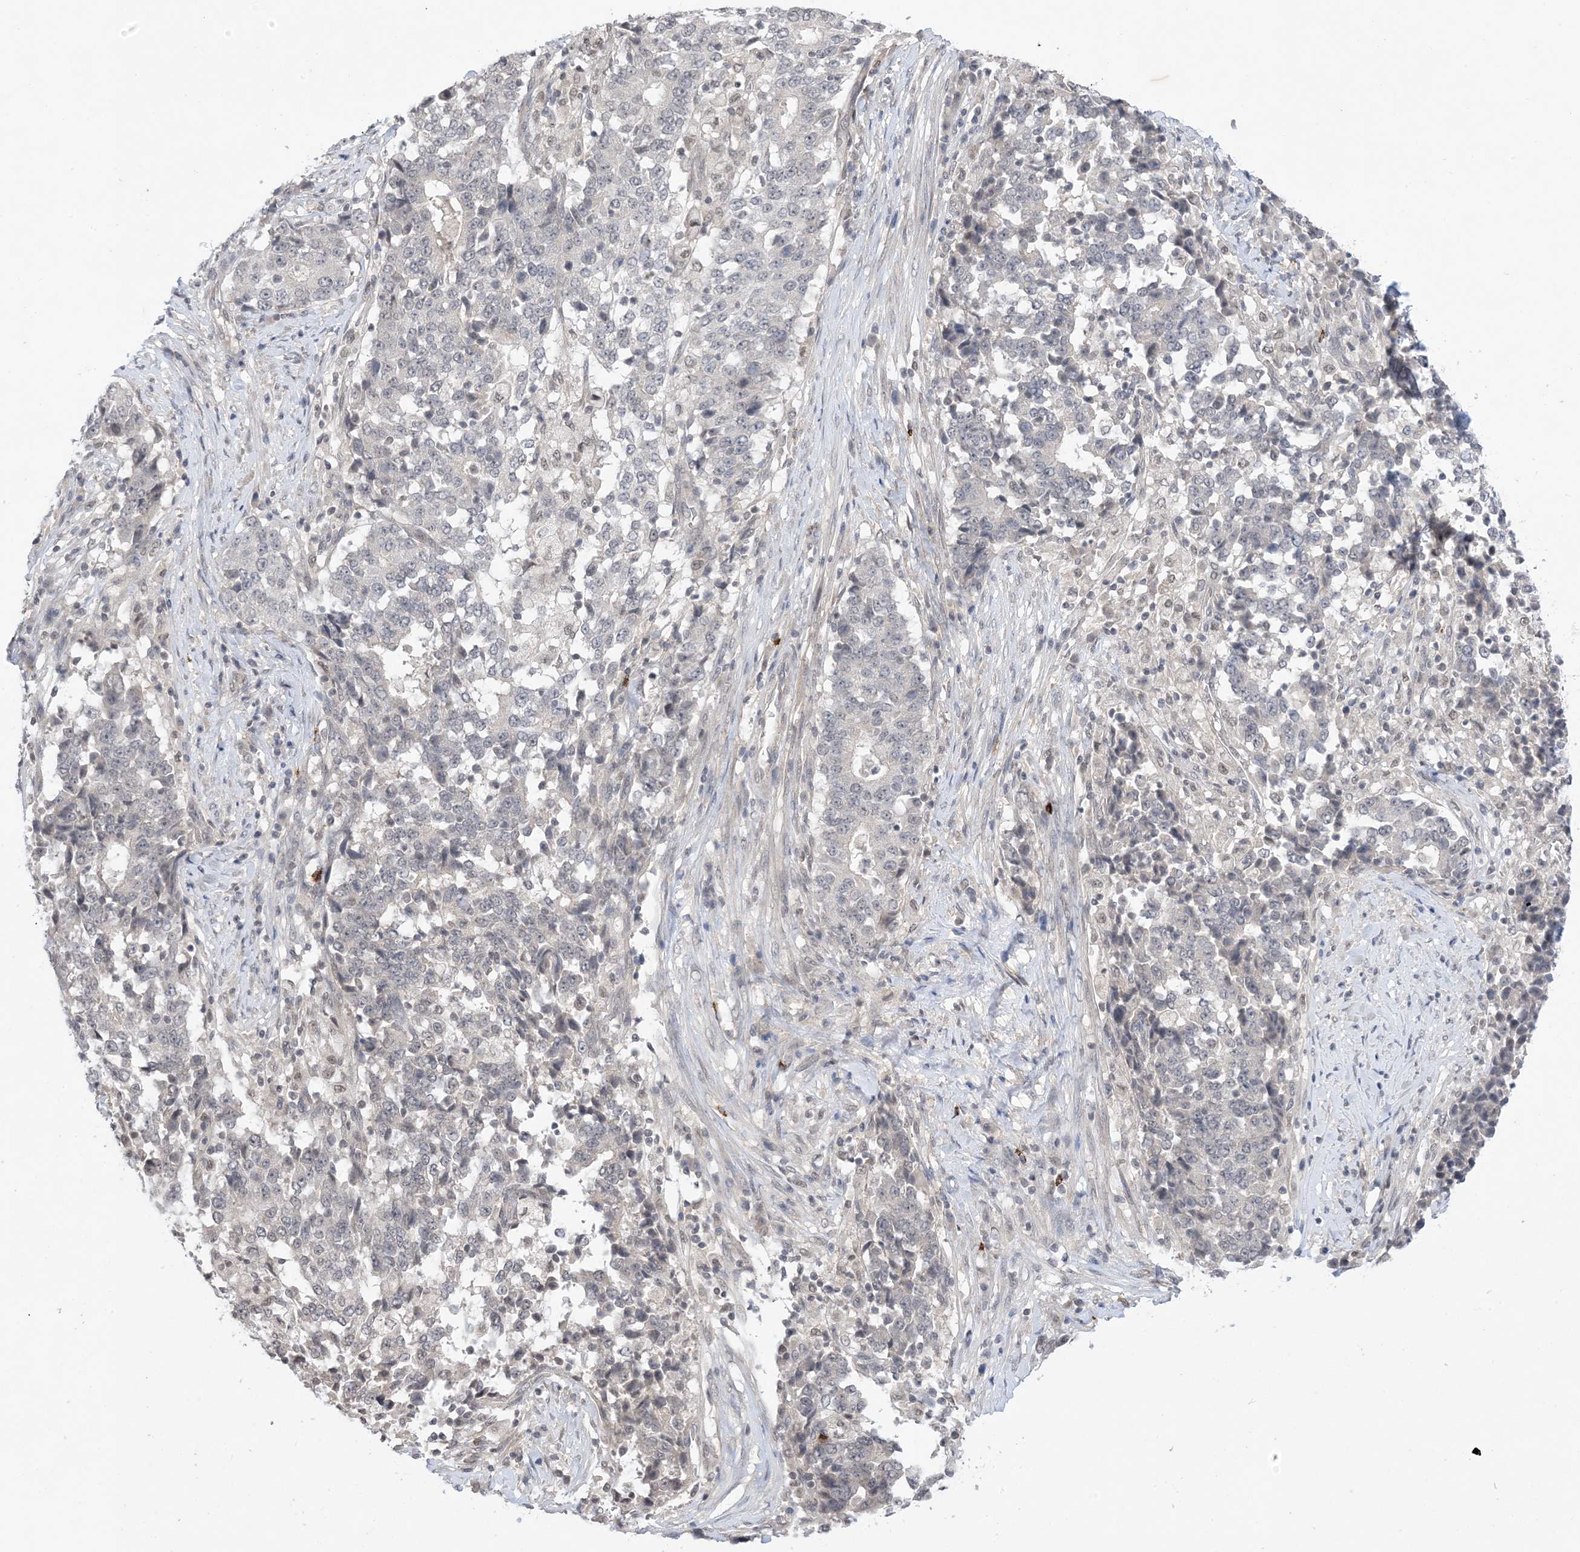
{"staining": {"intensity": "negative", "quantity": "none", "location": "none"}, "tissue": "stomach cancer", "cell_type": "Tumor cells", "image_type": "cancer", "snomed": [{"axis": "morphology", "description": "Adenocarcinoma, NOS"}, {"axis": "topography", "description": "Stomach"}], "caption": "IHC micrograph of human stomach cancer (adenocarcinoma) stained for a protein (brown), which demonstrates no staining in tumor cells.", "gene": "RANBP9", "patient": {"sex": "male", "age": 59}}